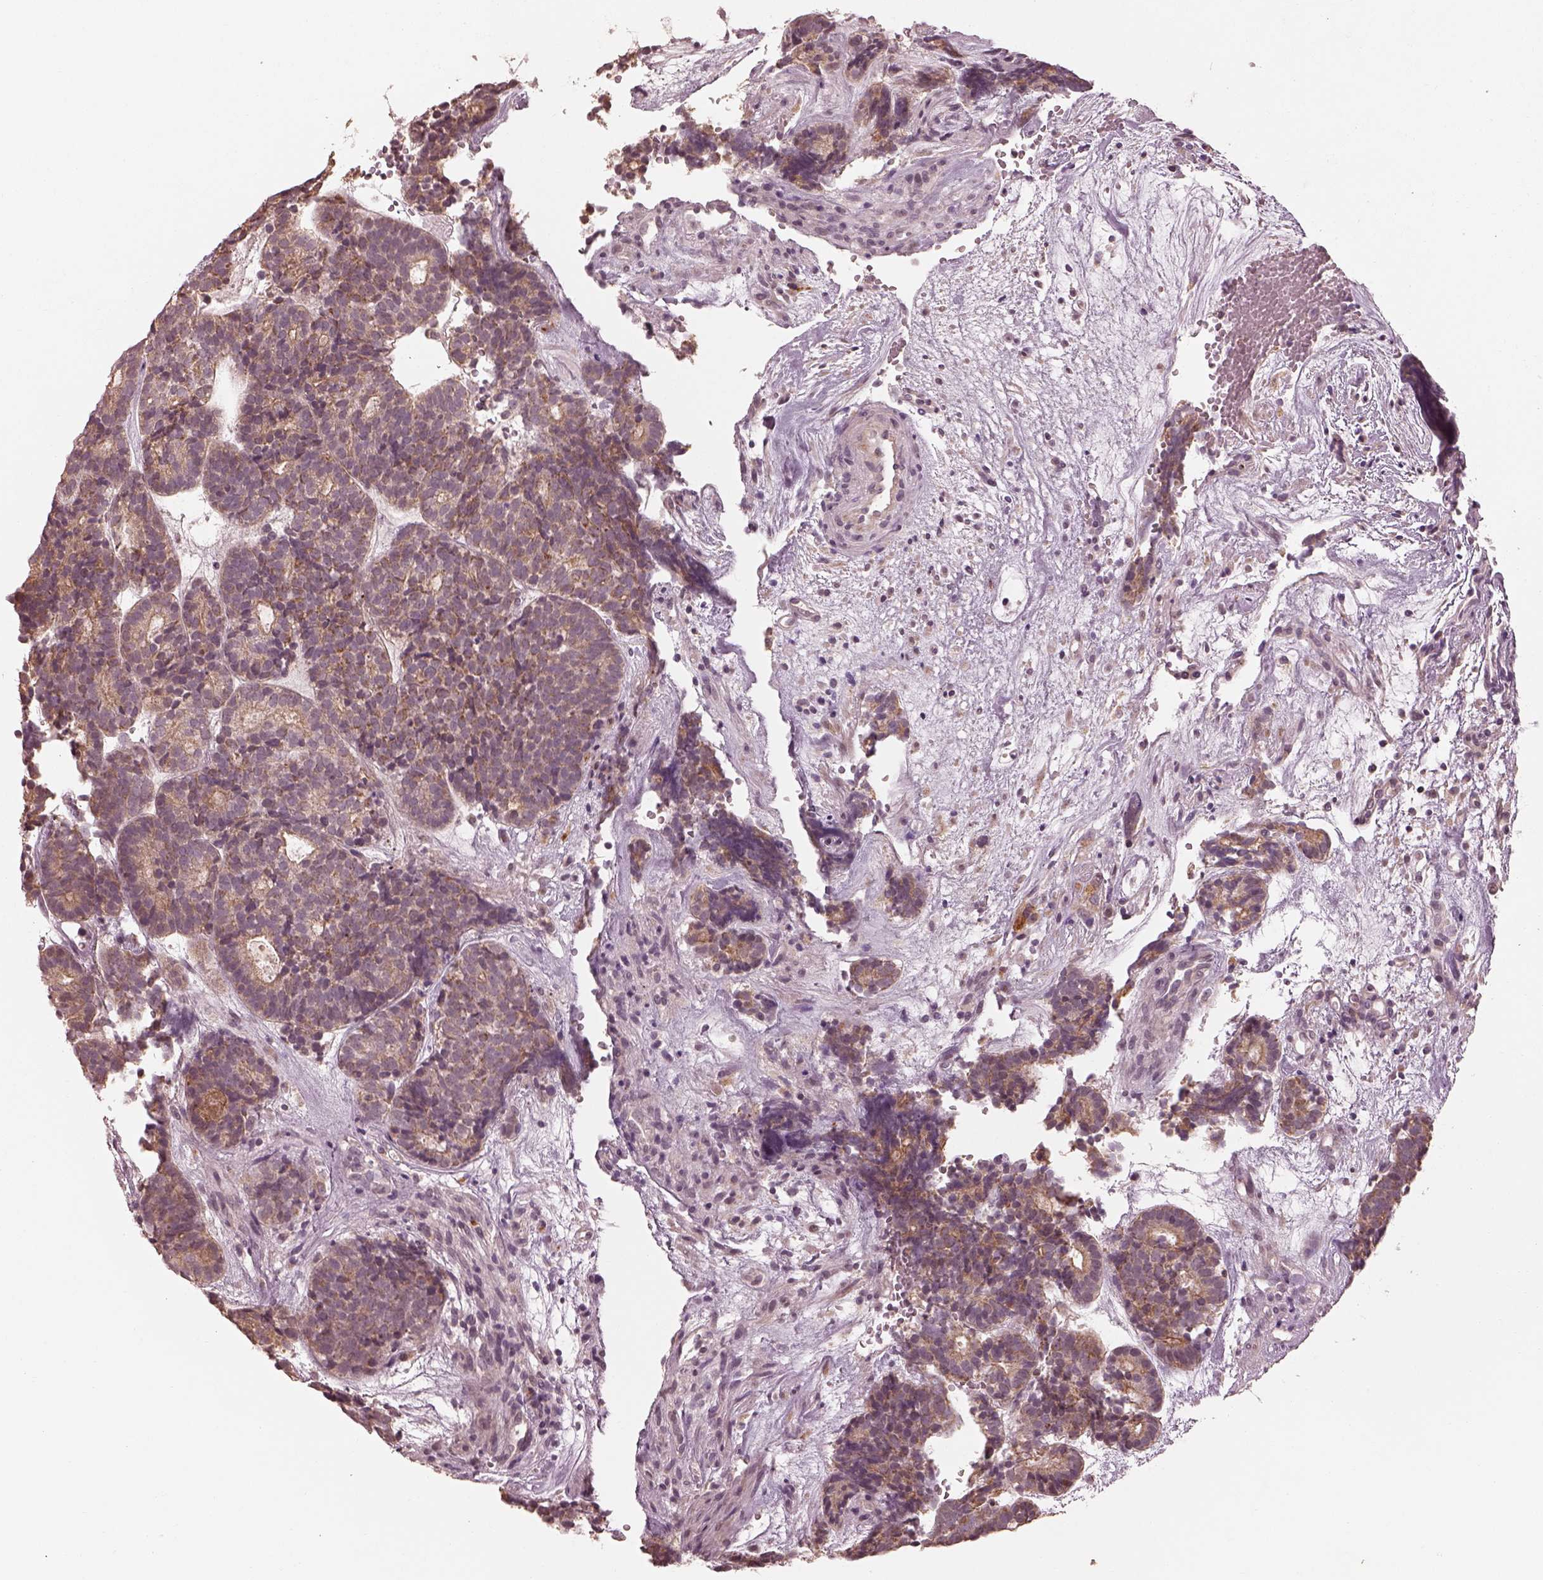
{"staining": {"intensity": "moderate", "quantity": "25%-75%", "location": "cytoplasmic/membranous"}, "tissue": "head and neck cancer", "cell_type": "Tumor cells", "image_type": "cancer", "snomed": [{"axis": "morphology", "description": "Adenocarcinoma, NOS"}, {"axis": "topography", "description": "Head-Neck"}], "caption": "Adenocarcinoma (head and neck) stained for a protein (brown) displays moderate cytoplasmic/membranous positive positivity in approximately 25%-75% of tumor cells.", "gene": "SLC25A46", "patient": {"sex": "female", "age": 81}}